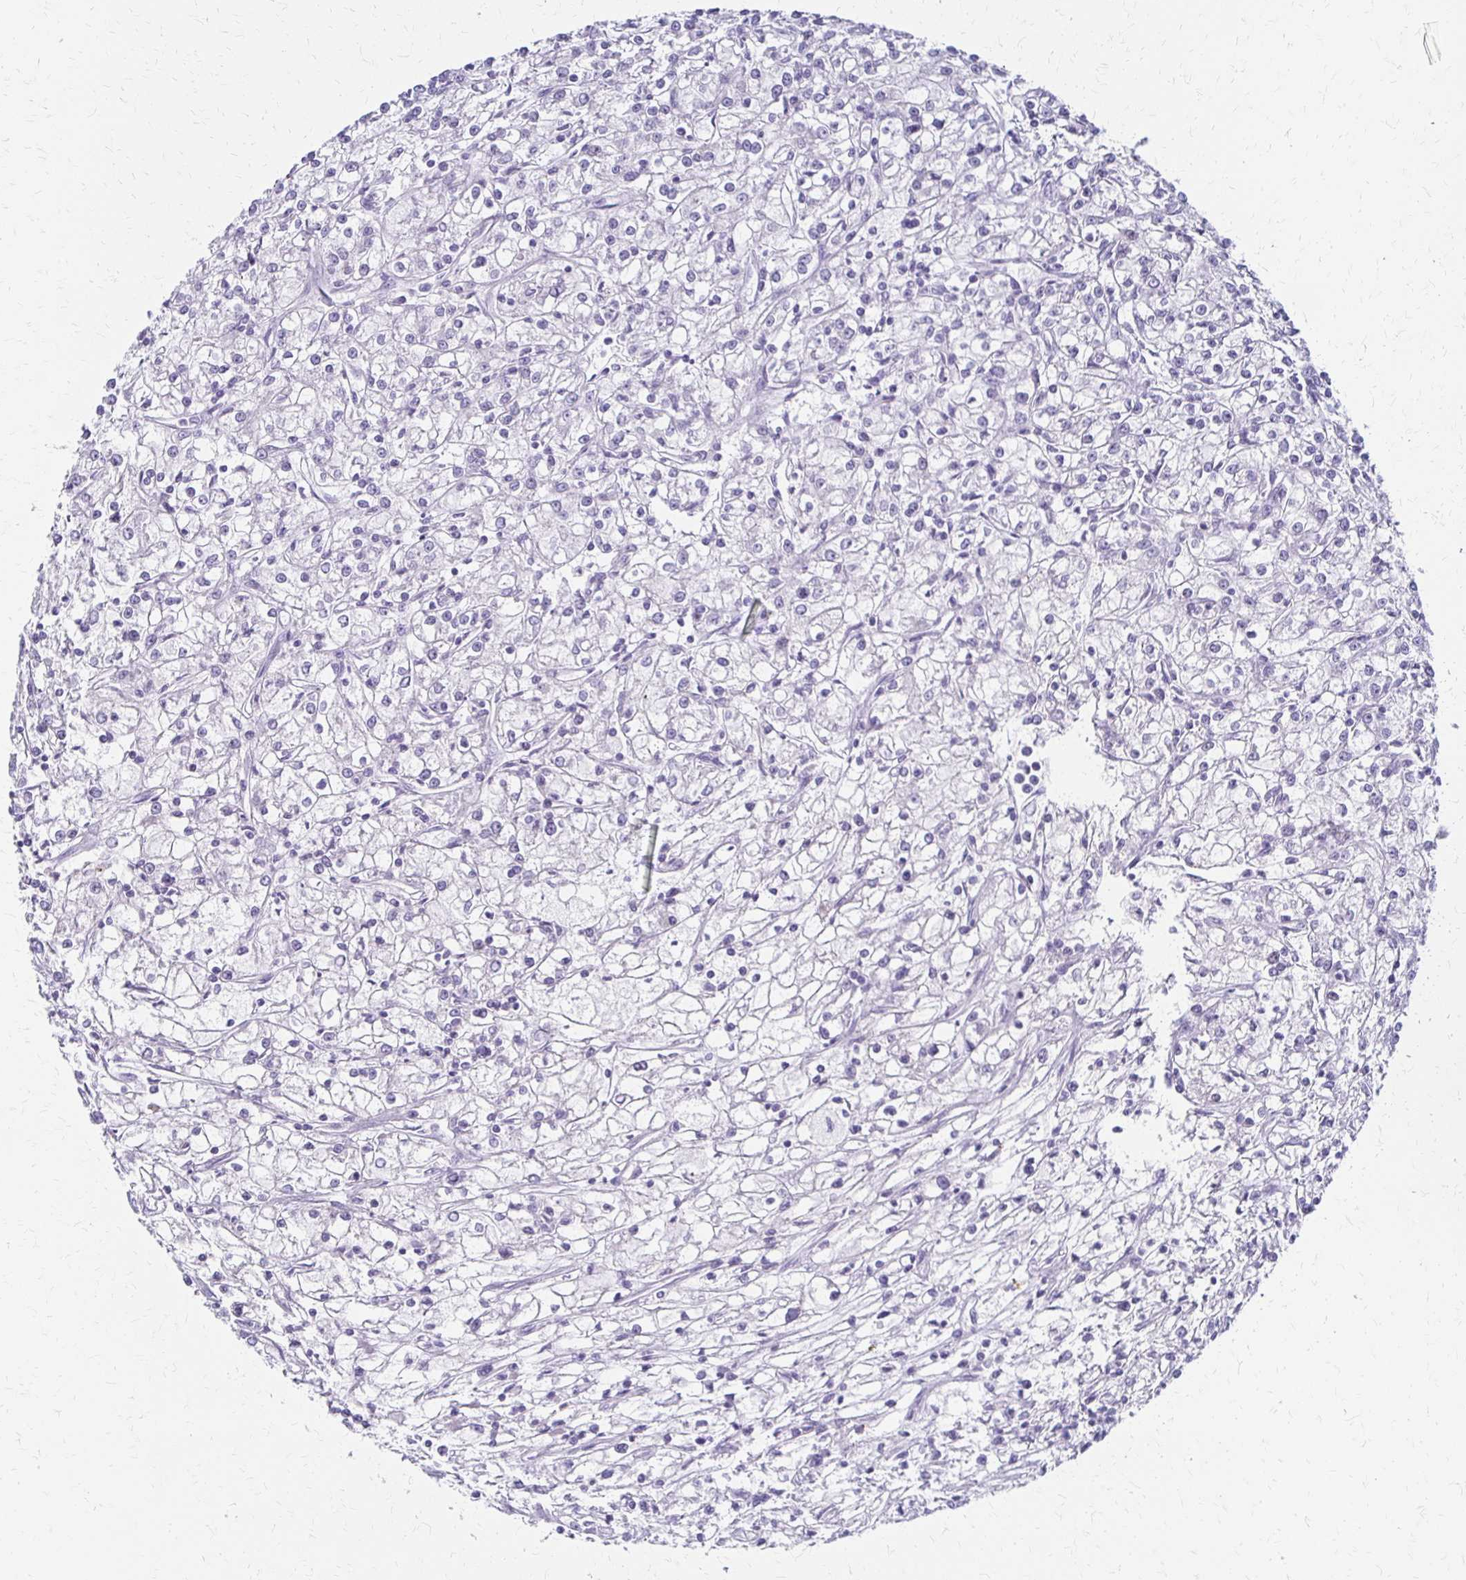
{"staining": {"intensity": "negative", "quantity": "none", "location": "none"}, "tissue": "renal cancer", "cell_type": "Tumor cells", "image_type": "cancer", "snomed": [{"axis": "morphology", "description": "Adenocarcinoma, NOS"}, {"axis": "topography", "description": "Kidney"}], "caption": "Tumor cells show no significant protein positivity in renal adenocarcinoma. Brightfield microscopy of IHC stained with DAB (3,3'-diaminobenzidine) (brown) and hematoxylin (blue), captured at high magnification.", "gene": "IVL", "patient": {"sex": "female", "age": 59}}